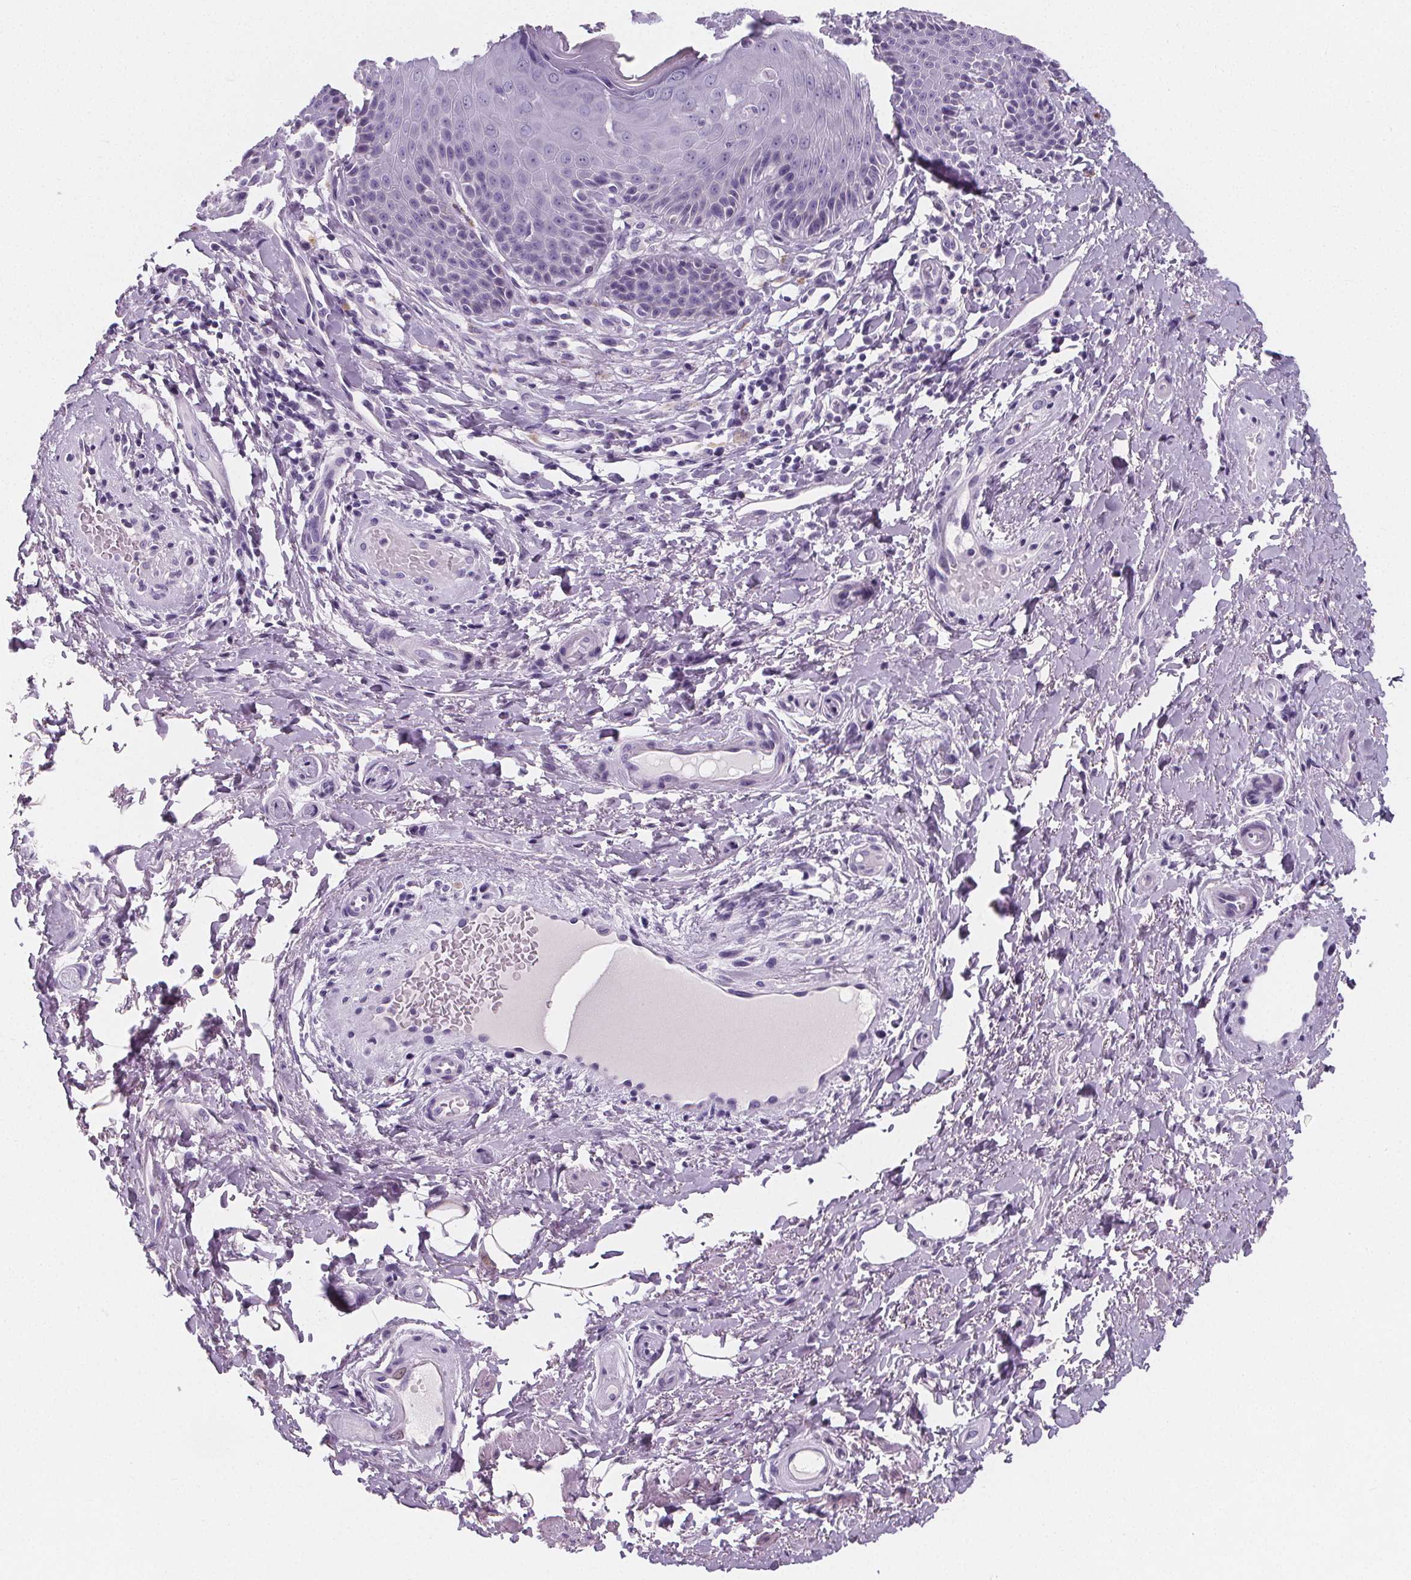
{"staining": {"intensity": "moderate", "quantity": "<25%", "location": "cytoplasmic/membranous"}, "tissue": "skin", "cell_type": "Epidermal cells", "image_type": "normal", "snomed": [{"axis": "morphology", "description": "Normal tissue, NOS"}, {"axis": "topography", "description": "Anal"}, {"axis": "topography", "description": "Peripheral nerve tissue"}], "caption": "Brown immunohistochemical staining in normal human skin displays moderate cytoplasmic/membranous staining in approximately <25% of epidermal cells.", "gene": "ADRB1", "patient": {"sex": "male", "age": 51}}